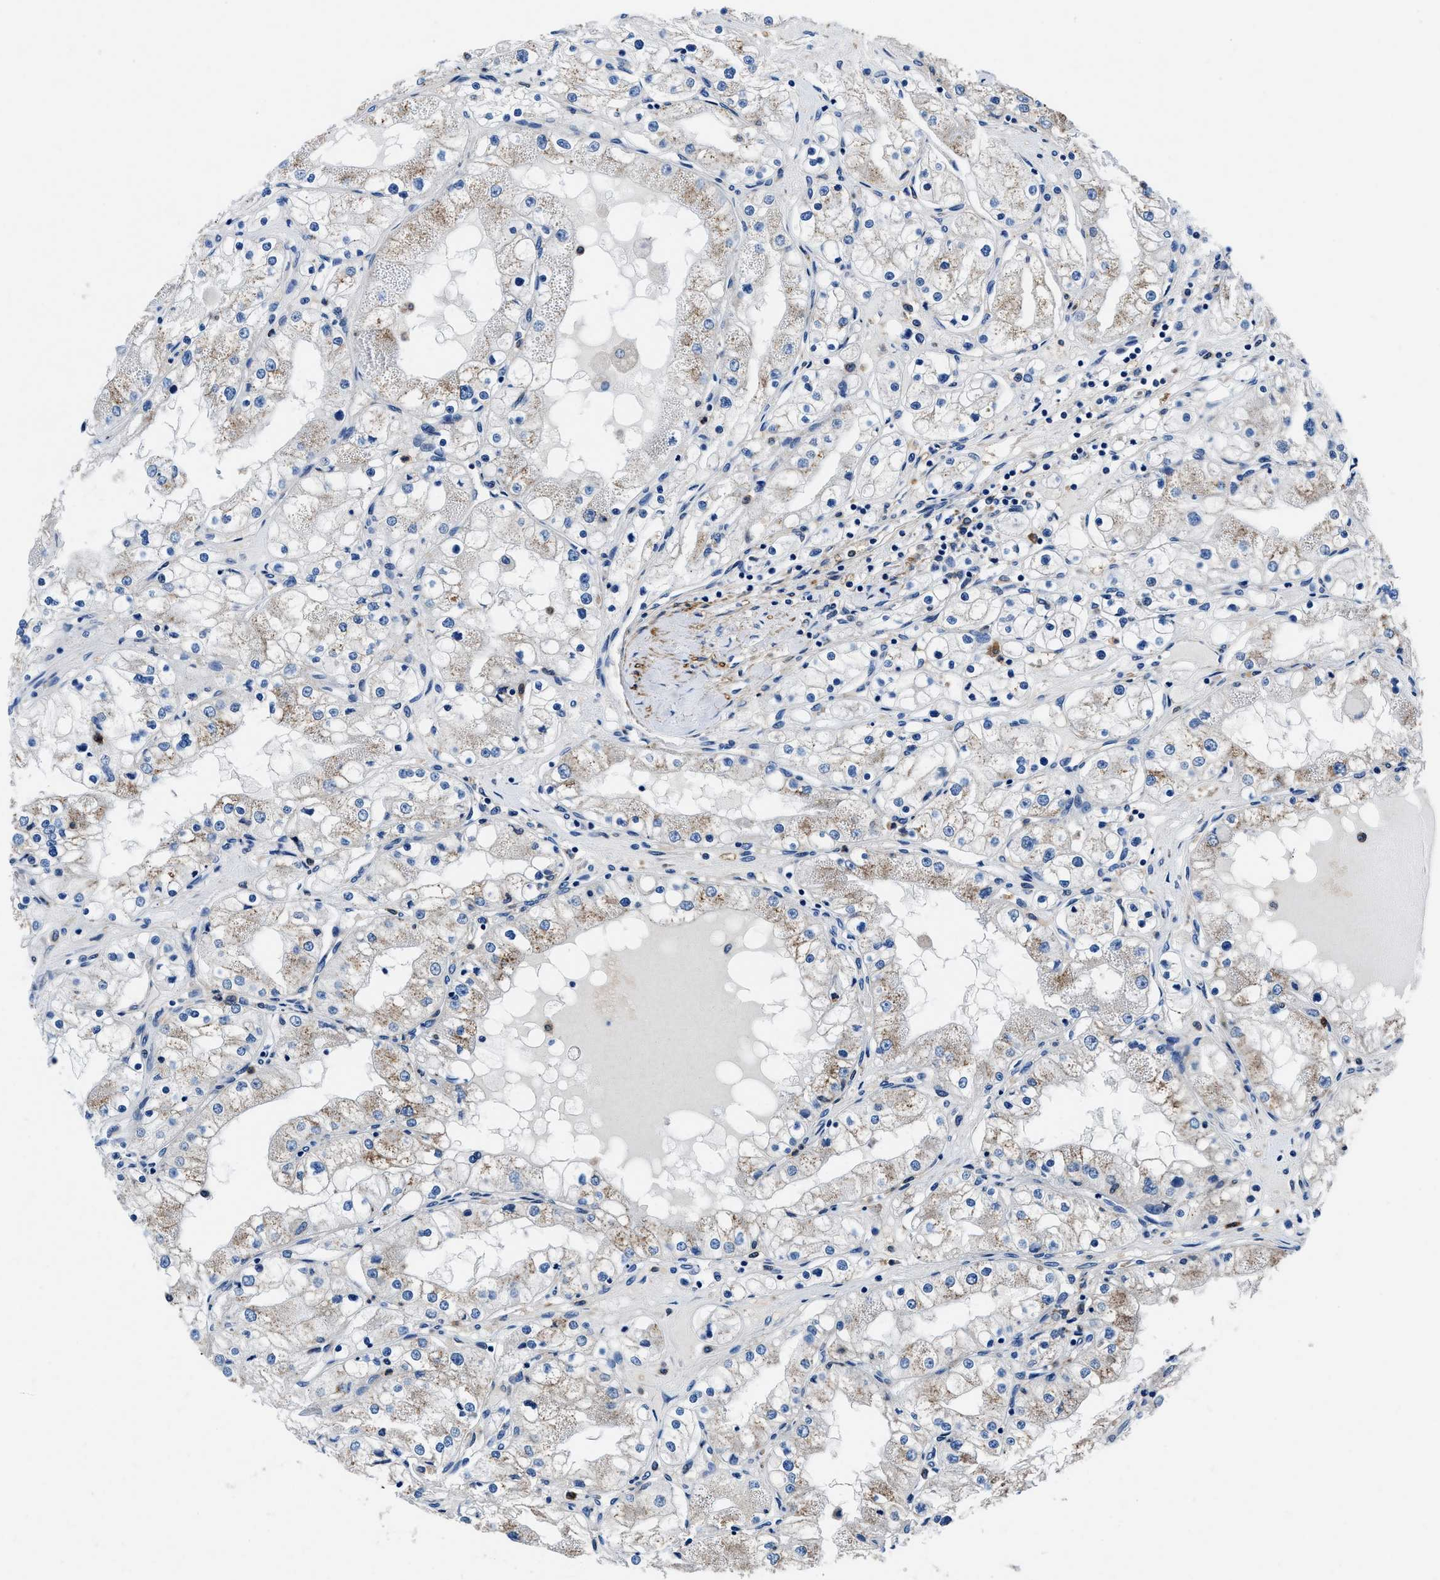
{"staining": {"intensity": "weak", "quantity": ">75%", "location": "cytoplasmic/membranous"}, "tissue": "renal cancer", "cell_type": "Tumor cells", "image_type": "cancer", "snomed": [{"axis": "morphology", "description": "Adenocarcinoma, NOS"}, {"axis": "topography", "description": "Kidney"}], "caption": "Brown immunohistochemical staining in adenocarcinoma (renal) exhibits weak cytoplasmic/membranous staining in about >75% of tumor cells. The staining is performed using DAB (3,3'-diaminobenzidine) brown chromogen to label protein expression. The nuclei are counter-stained blue using hematoxylin.", "gene": "NEU1", "patient": {"sex": "male", "age": 68}}